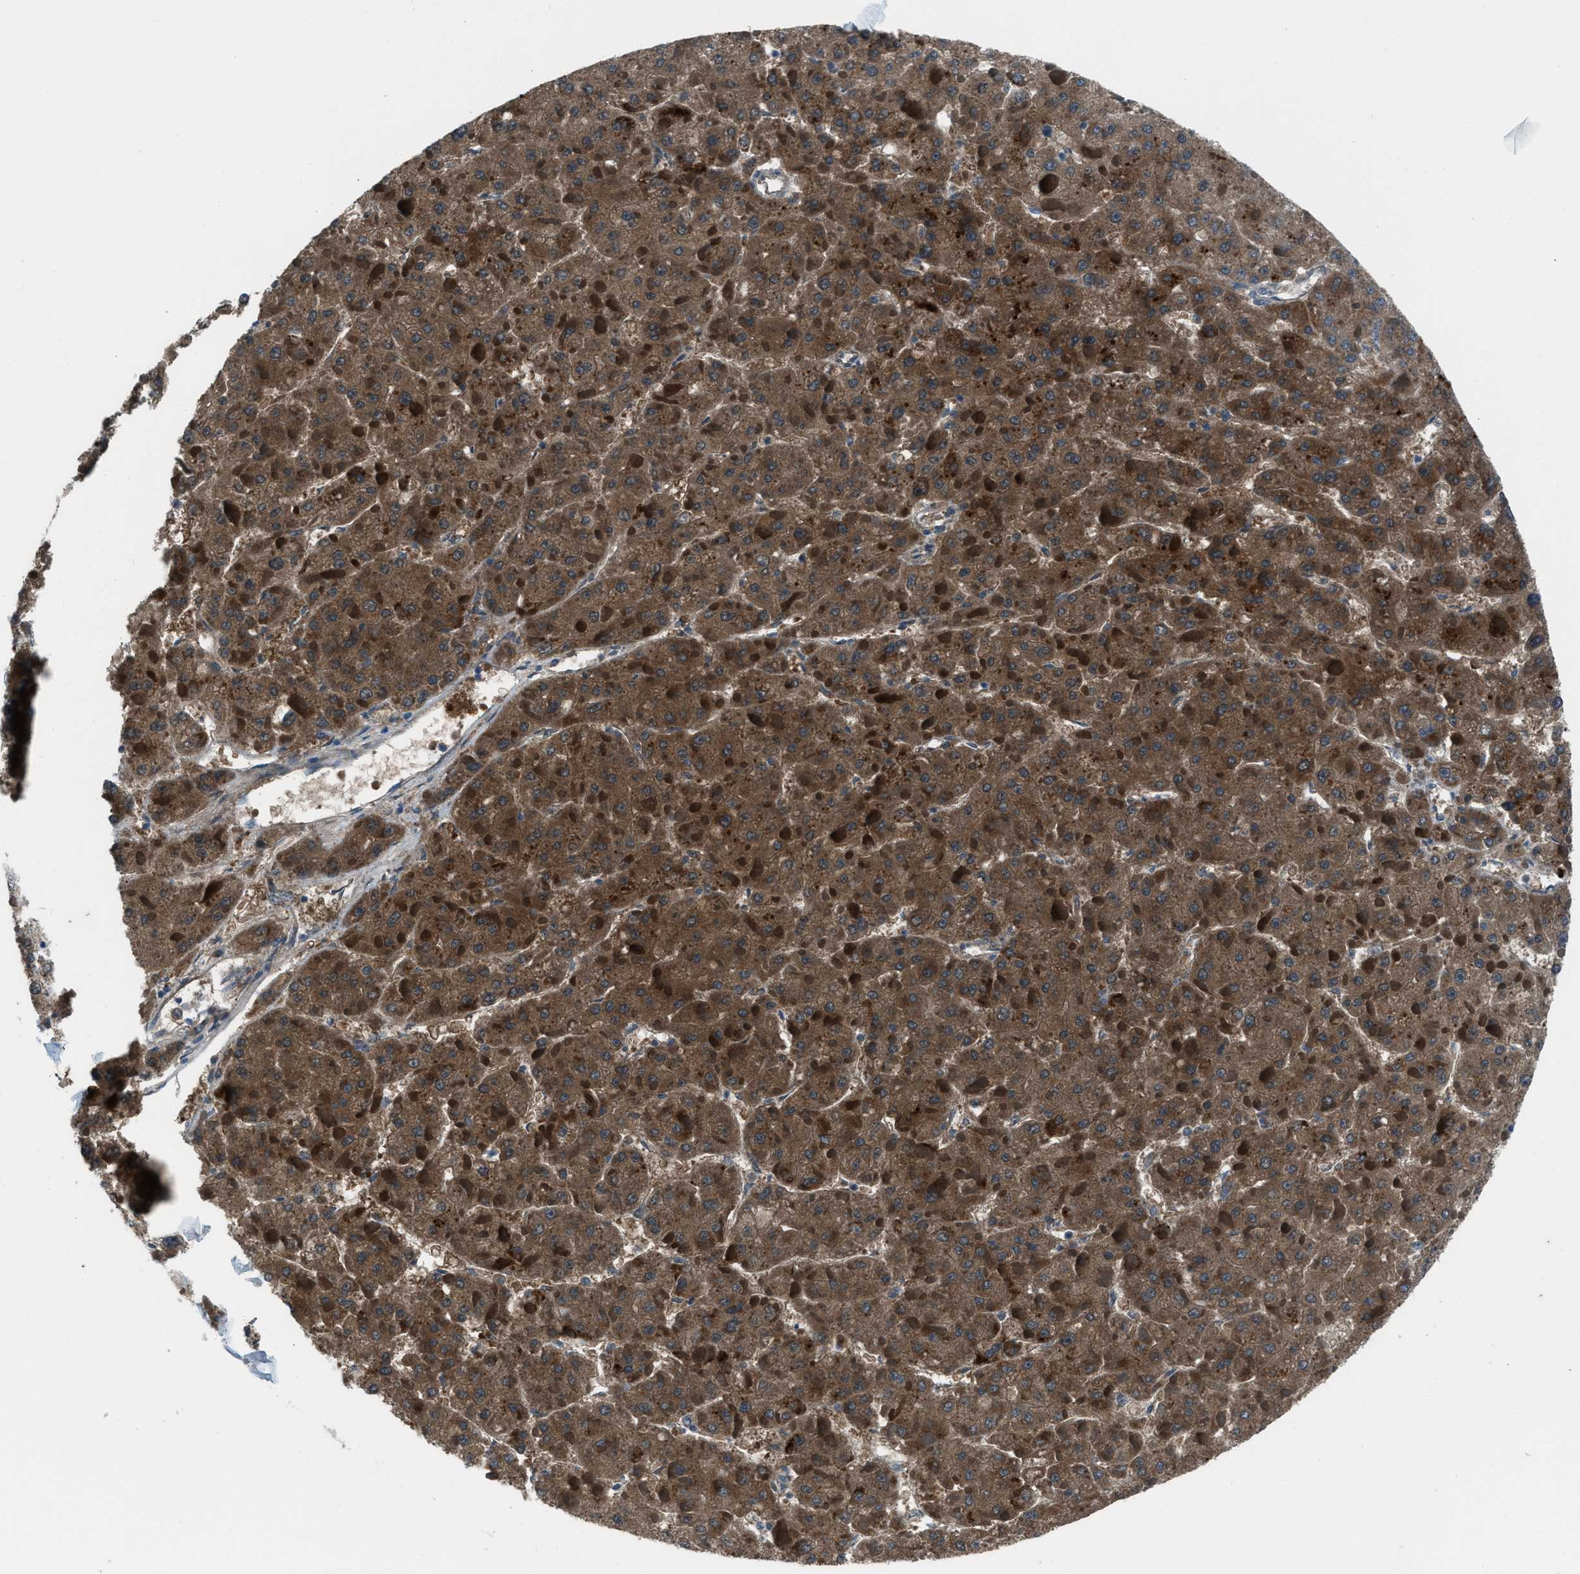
{"staining": {"intensity": "moderate", "quantity": ">75%", "location": "cytoplasmic/membranous"}, "tissue": "liver cancer", "cell_type": "Tumor cells", "image_type": "cancer", "snomed": [{"axis": "morphology", "description": "Carcinoma, Hepatocellular, NOS"}, {"axis": "topography", "description": "Liver"}], "caption": "Immunohistochemical staining of human hepatocellular carcinoma (liver) shows medium levels of moderate cytoplasmic/membranous protein expression in approximately >75% of tumor cells. Nuclei are stained in blue.", "gene": "AMACR", "patient": {"sex": "female", "age": 73}}